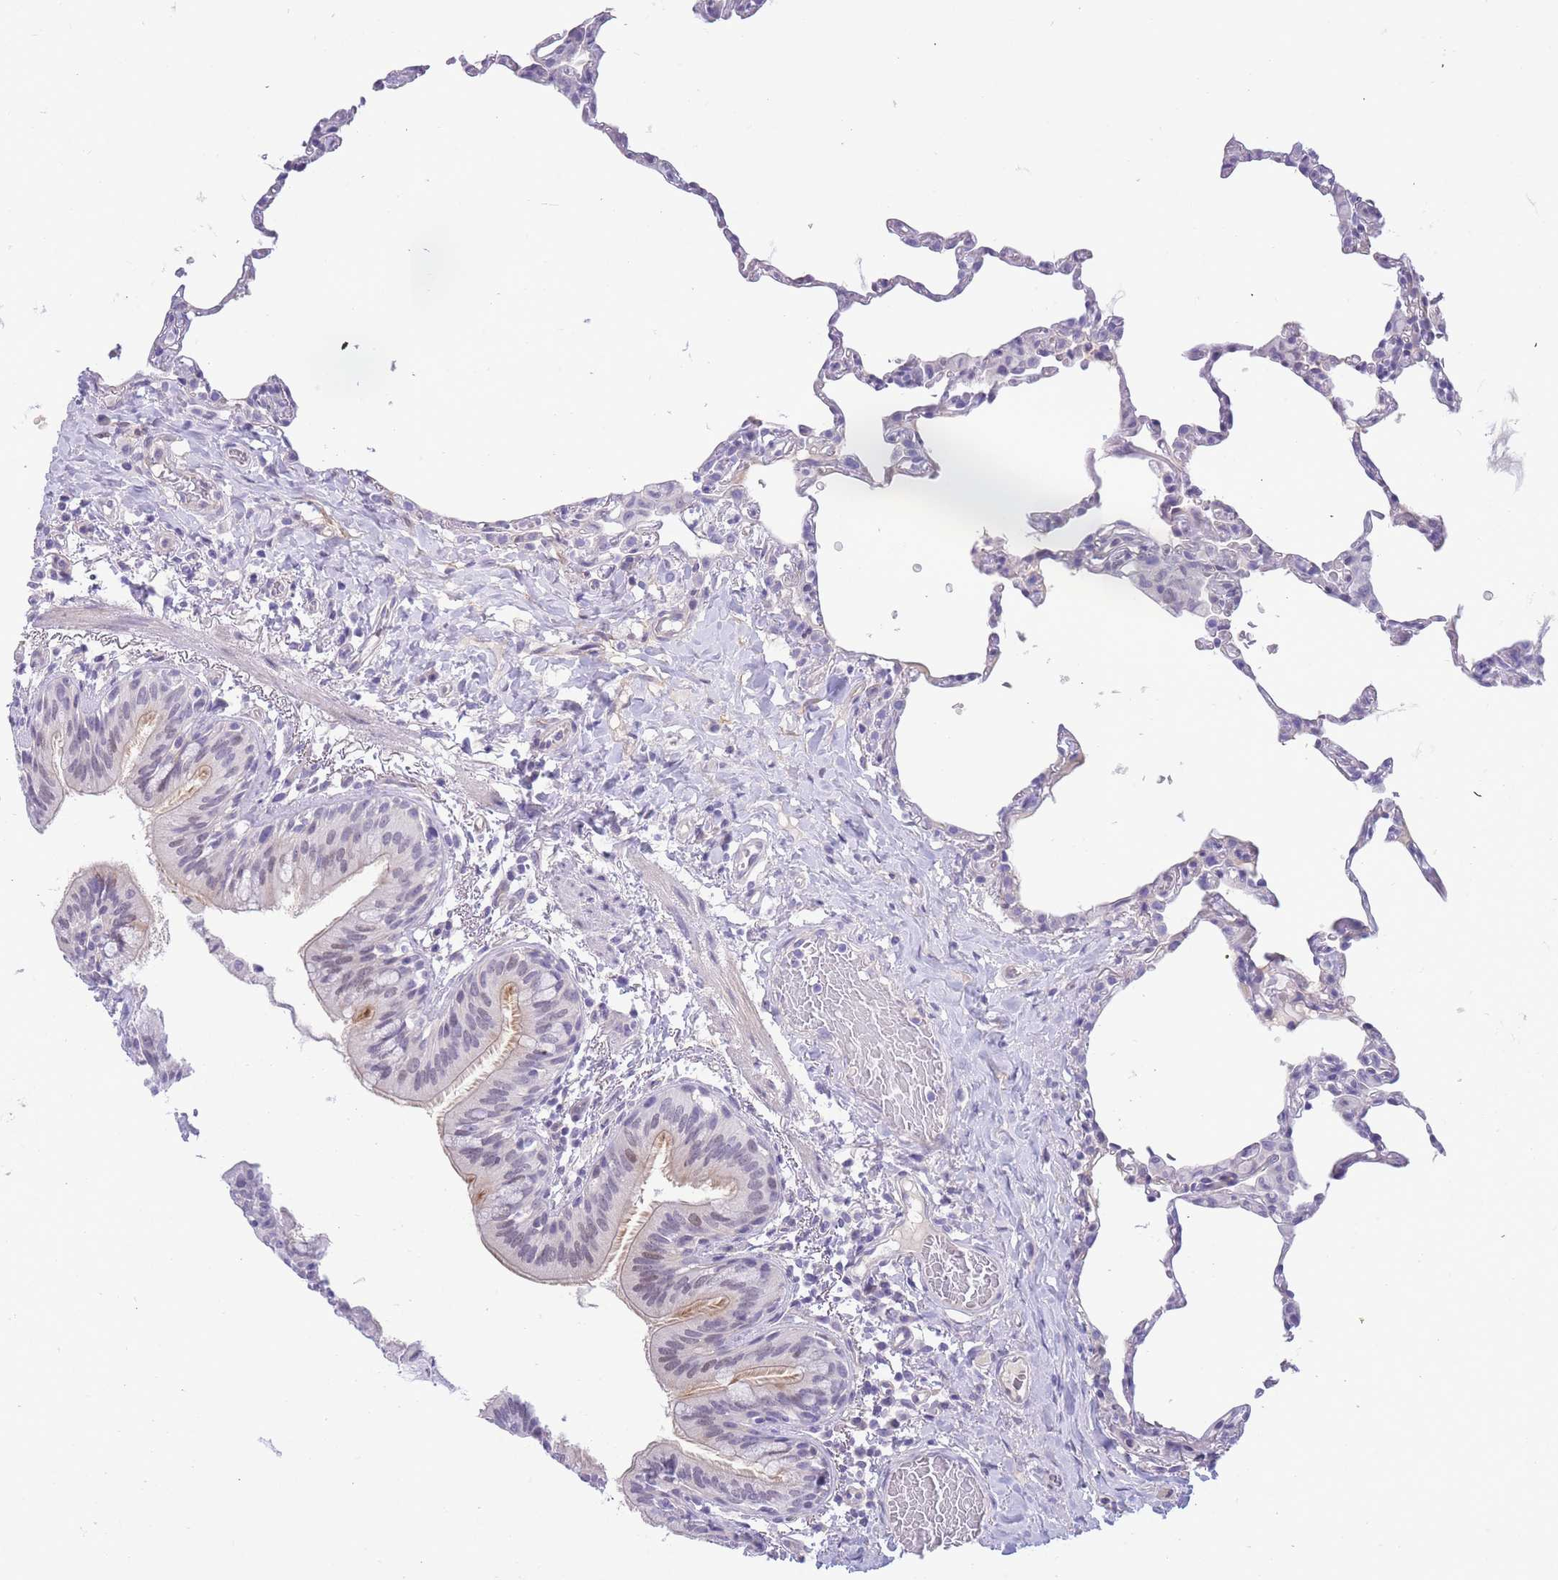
{"staining": {"intensity": "negative", "quantity": "none", "location": "none"}, "tissue": "lung", "cell_type": "Alveolar cells", "image_type": "normal", "snomed": [{"axis": "morphology", "description": "Normal tissue, NOS"}, {"axis": "topography", "description": "Lung"}], "caption": "IHC of unremarkable human lung reveals no staining in alveolar cells. (Immunohistochemistry, brightfield microscopy, high magnification).", "gene": "PRR23A", "patient": {"sex": "female", "age": 57}}